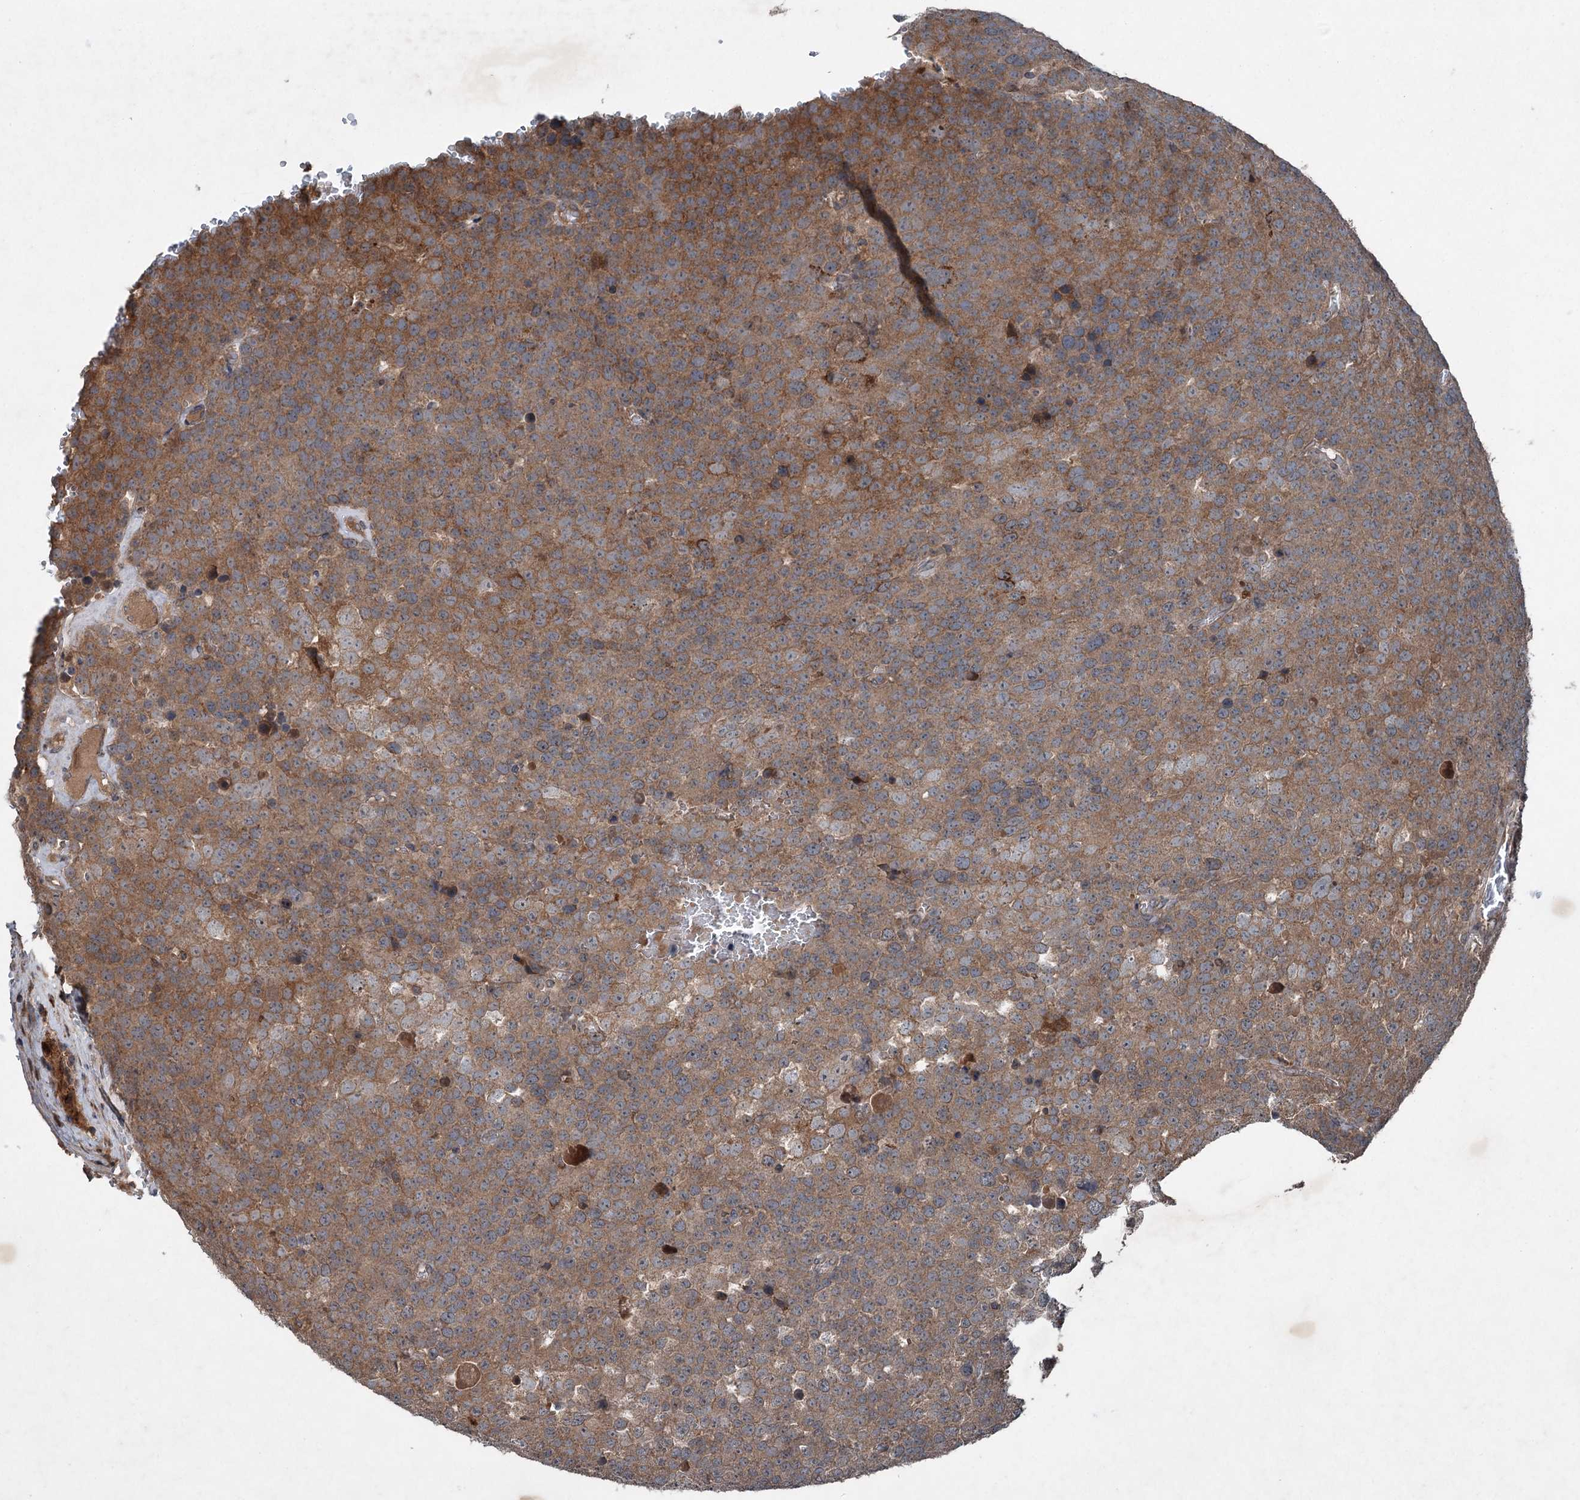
{"staining": {"intensity": "moderate", "quantity": ">75%", "location": "cytoplasmic/membranous"}, "tissue": "testis cancer", "cell_type": "Tumor cells", "image_type": "cancer", "snomed": [{"axis": "morphology", "description": "Seminoma, NOS"}, {"axis": "topography", "description": "Testis"}], "caption": "Testis cancer stained with a brown dye demonstrates moderate cytoplasmic/membranous positive staining in about >75% of tumor cells.", "gene": "ALAS1", "patient": {"sex": "male", "age": 71}}